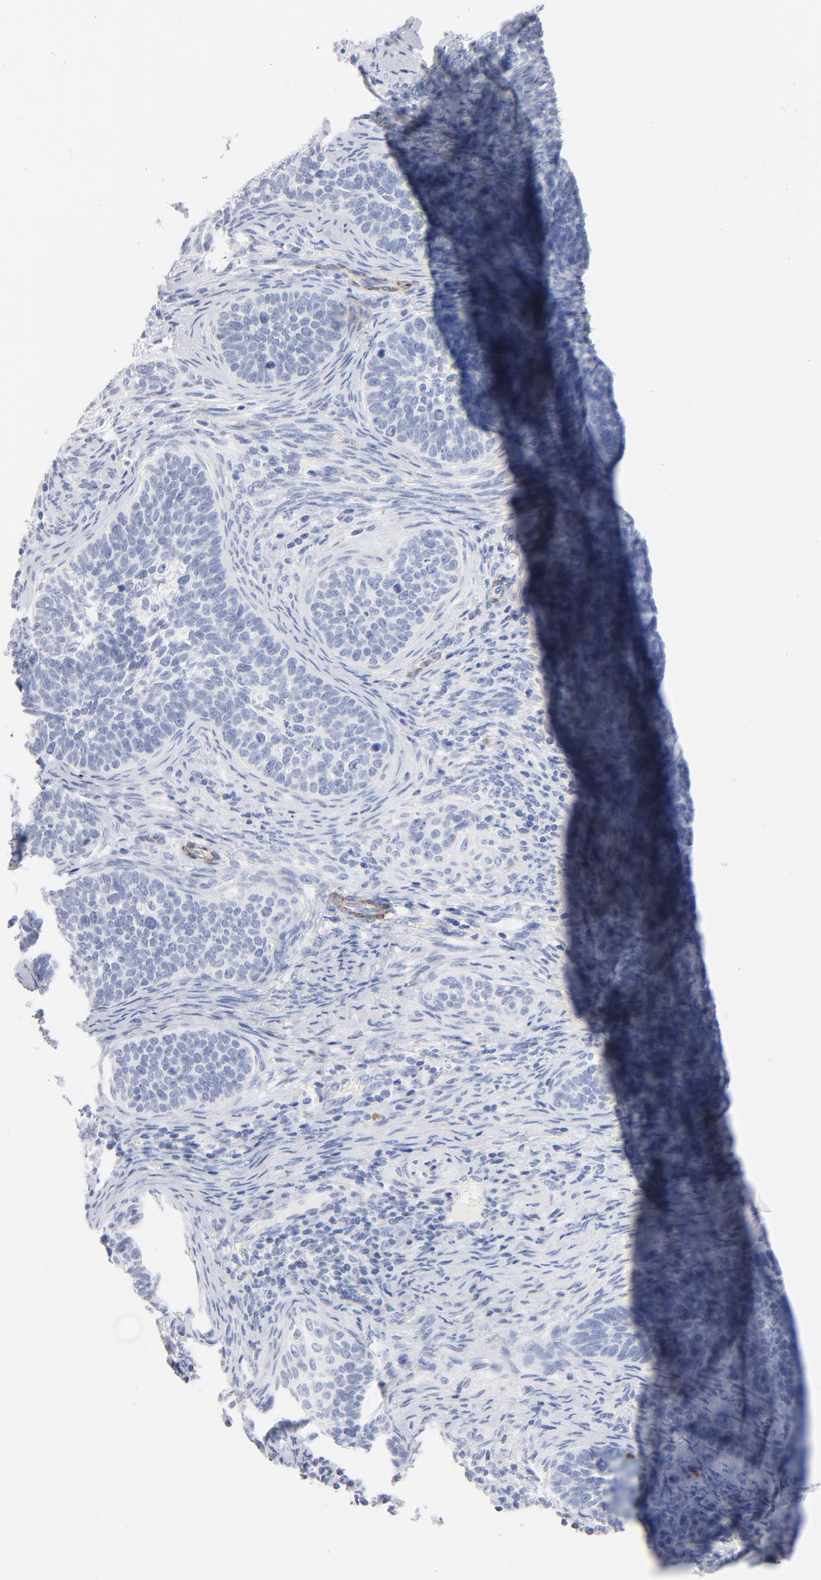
{"staining": {"intensity": "negative", "quantity": "none", "location": "none"}, "tissue": "cervical cancer", "cell_type": "Tumor cells", "image_type": "cancer", "snomed": [{"axis": "morphology", "description": "Squamous cell carcinoma, NOS"}, {"axis": "topography", "description": "Cervix"}], "caption": "Human cervical cancer stained for a protein using immunohistochemistry (IHC) shows no expression in tumor cells.", "gene": "AGTR1", "patient": {"sex": "female", "age": 33}}